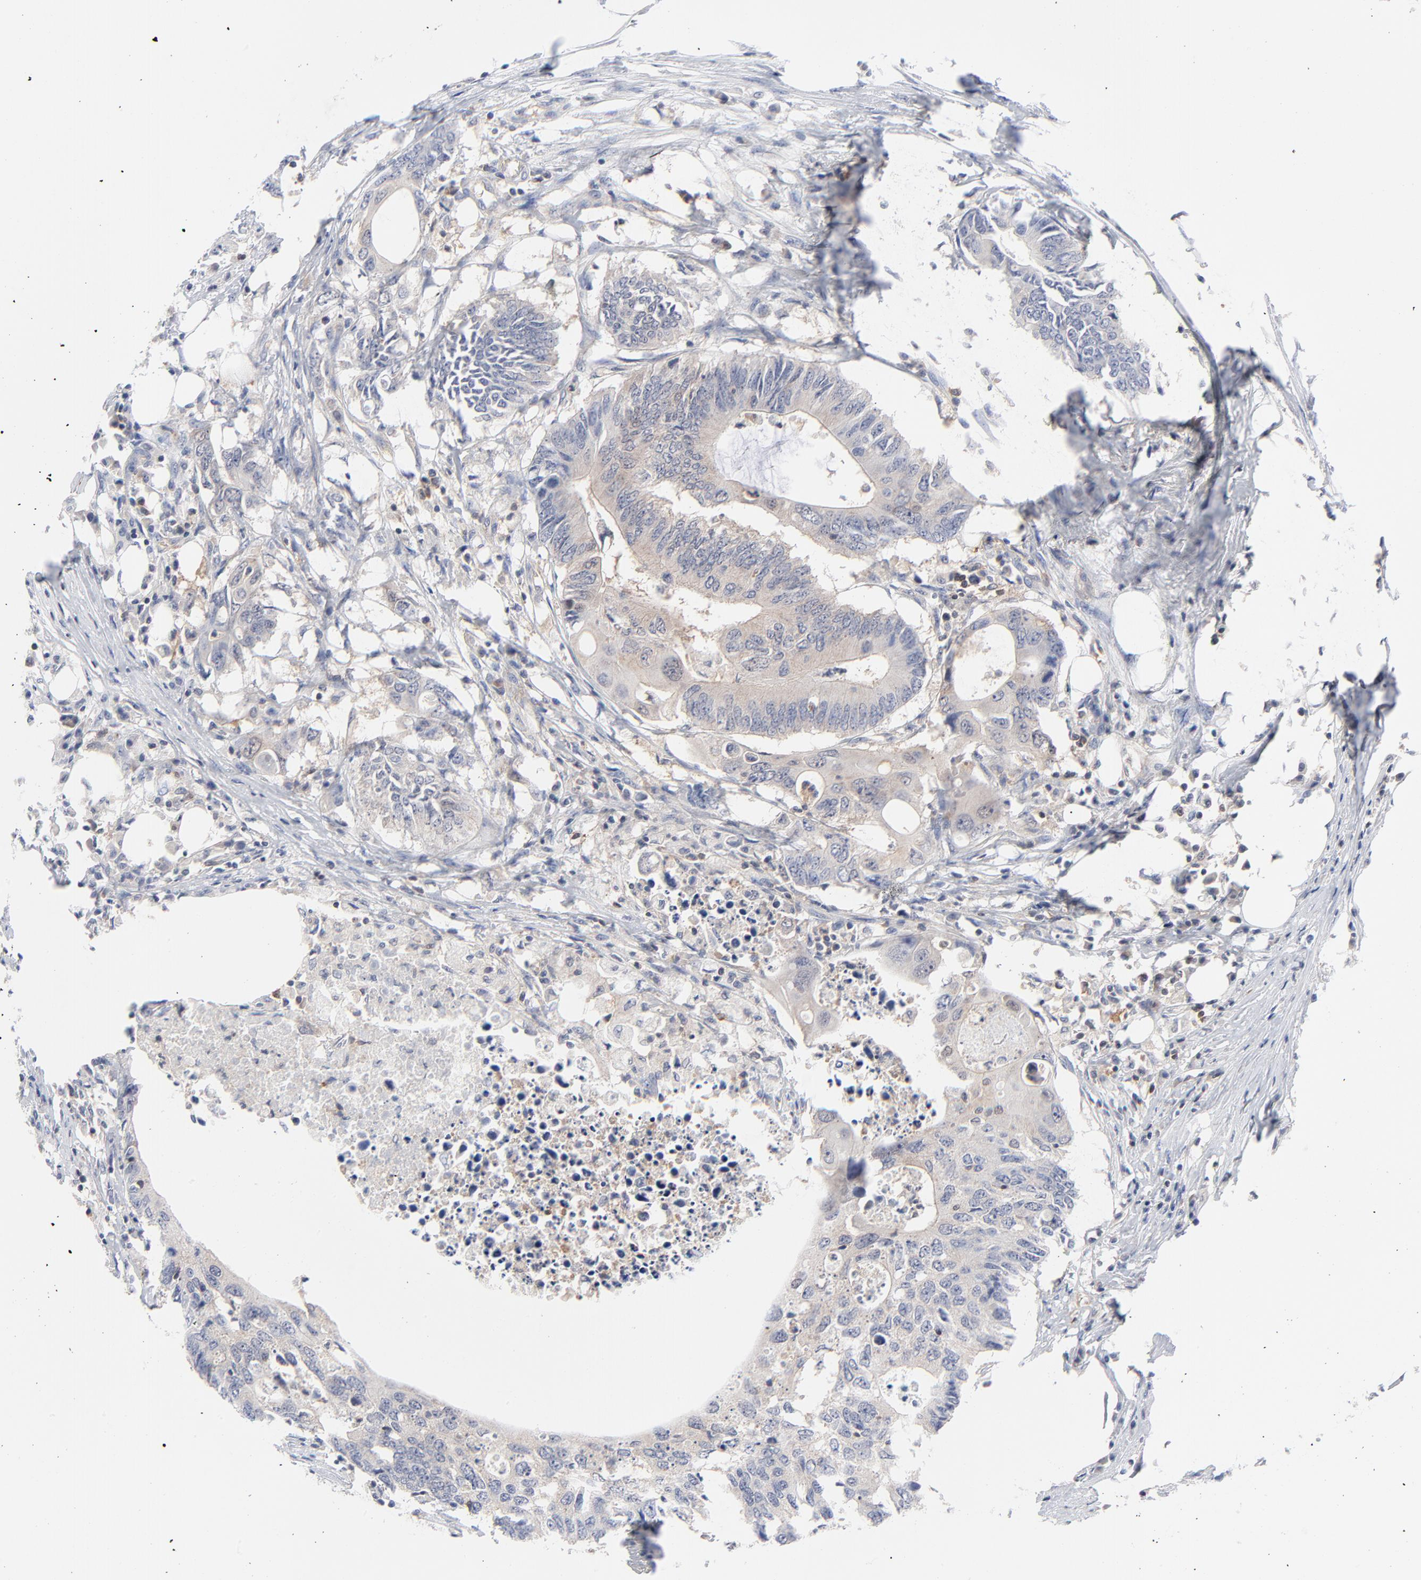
{"staining": {"intensity": "weak", "quantity": ">75%", "location": "cytoplasmic/membranous"}, "tissue": "colorectal cancer", "cell_type": "Tumor cells", "image_type": "cancer", "snomed": [{"axis": "morphology", "description": "Adenocarcinoma, NOS"}, {"axis": "topography", "description": "Colon"}], "caption": "Colorectal cancer (adenocarcinoma) was stained to show a protein in brown. There is low levels of weak cytoplasmic/membranous positivity in approximately >75% of tumor cells.", "gene": "CAB39L", "patient": {"sex": "male", "age": 71}}